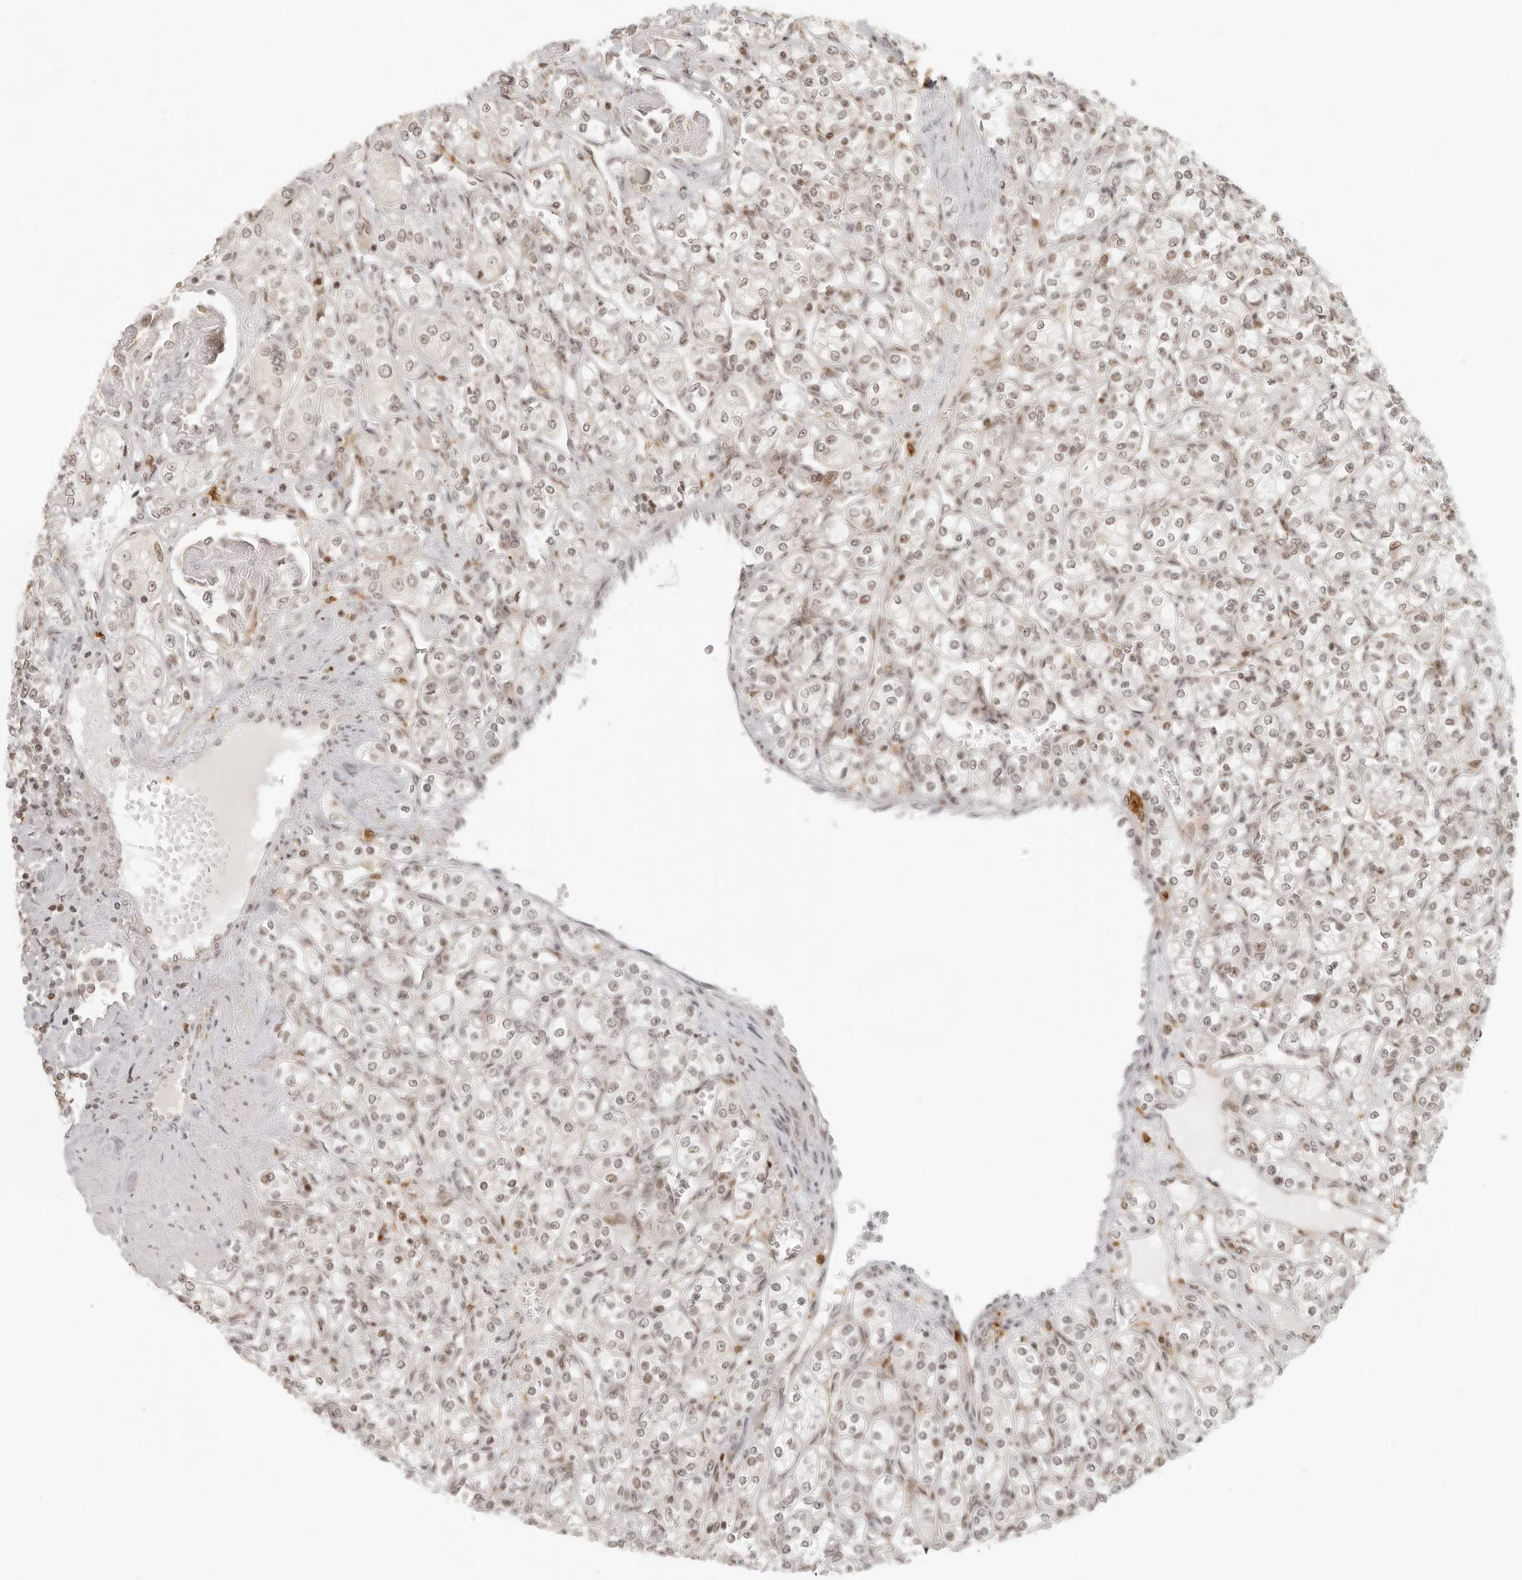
{"staining": {"intensity": "weak", "quantity": ">75%", "location": "nuclear"}, "tissue": "renal cancer", "cell_type": "Tumor cells", "image_type": "cancer", "snomed": [{"axis": "morphology", "description": "Adenocarcinoma, NOS"}, {"axis": "topography", "description": "Kidney"}], "caption": "The histopathology image shows a brown stain indicating the presence of a protein in the nuclear of tumor cells in renal cancer.", "gene": "ZNF407", "patient": {"sex": "male", "age": 77}}